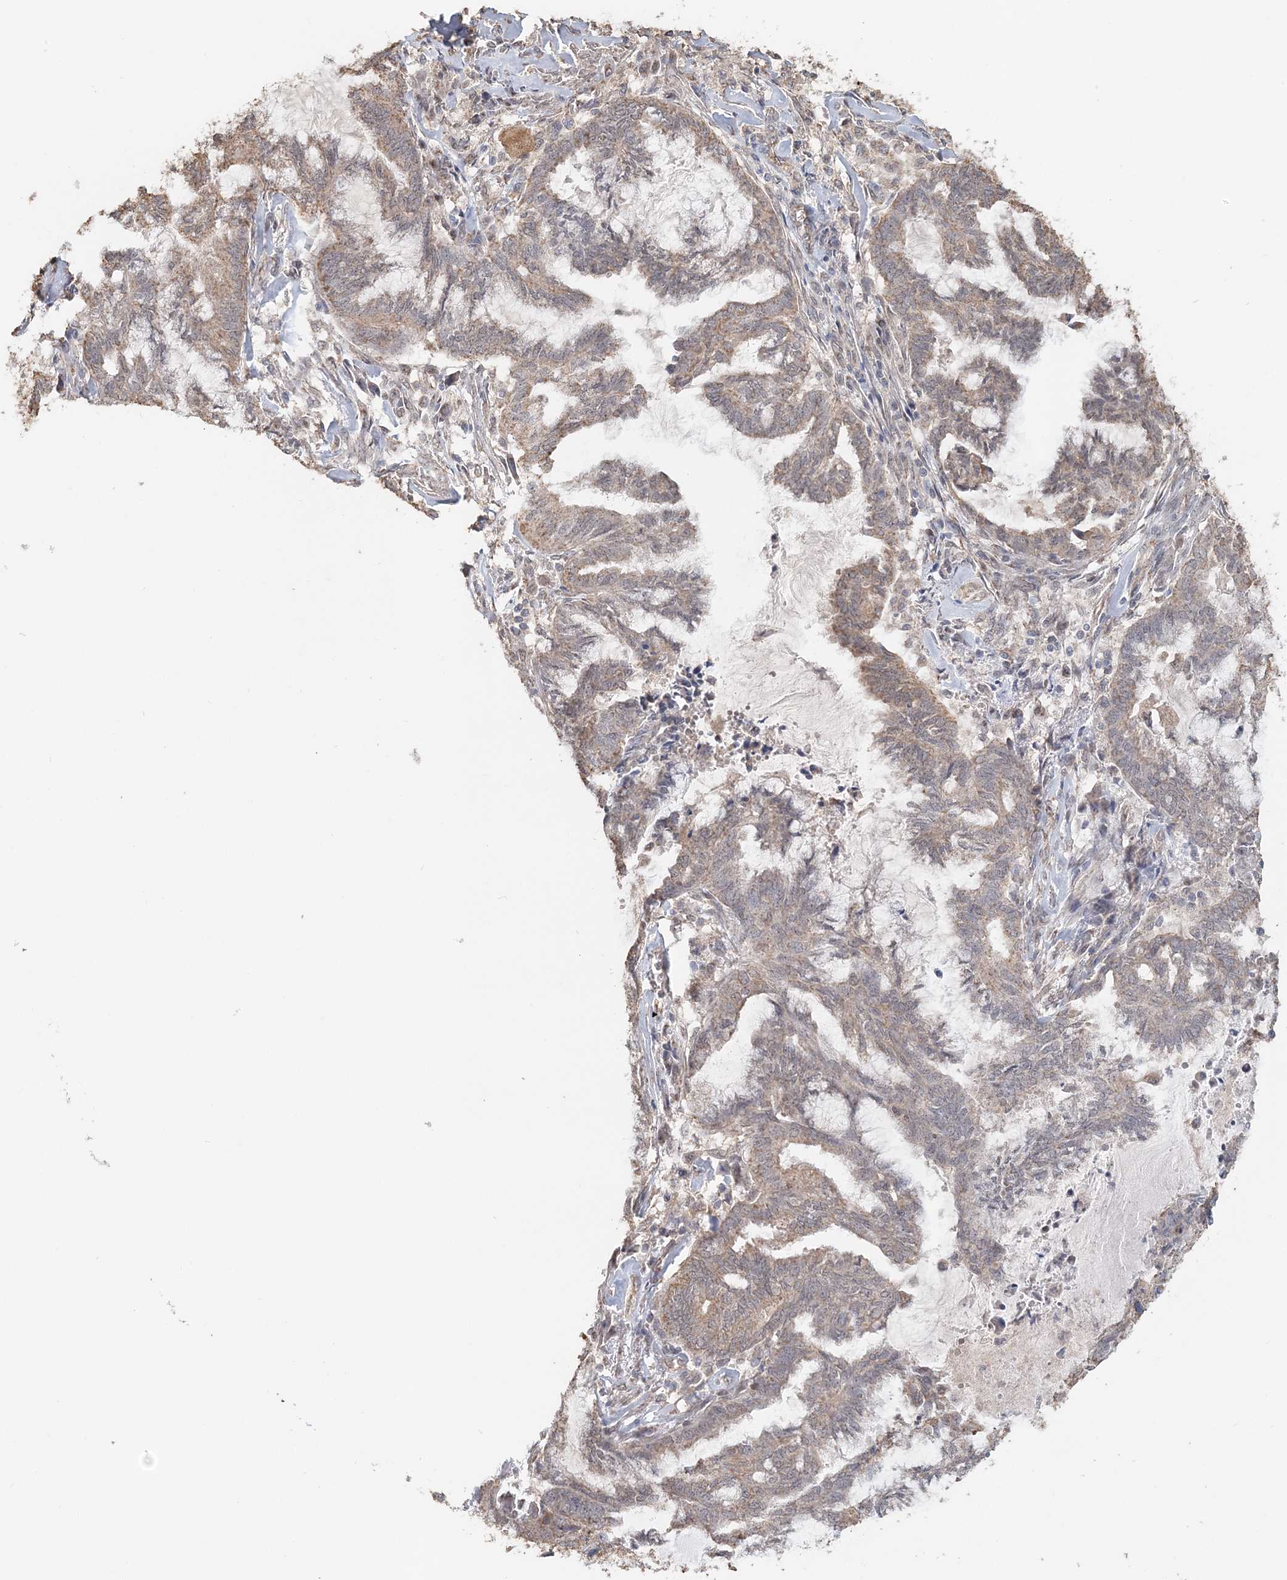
{"staining": {"intensity": "moderate", "quantity": "<25%", "location": "cytoplasmic/membranous"}, "tissue": "endometrial cancer", "cell_type": "Tumor cells", "image_type": "cancer", "snomed": [{"axis": "morphology", "description": "Adenocarcinoma, NOS"}, {"axis": "topography", "description": "Endometrium"}], "caption": "Immunohistochemical staining of human endometrial cancer (adenocarcinoma) displays moderate cytoplasmic/membranous protein positivity in about <25% of tumor cells. The protein of interest is stained brown, and the nuclei are stained in blue (DAB (3,3'-diaminobenzidine) IHC with brightfield microscopy, high magnification).", "gene": "FBXO38", "patient": {"sex": "female", "age": 86}}